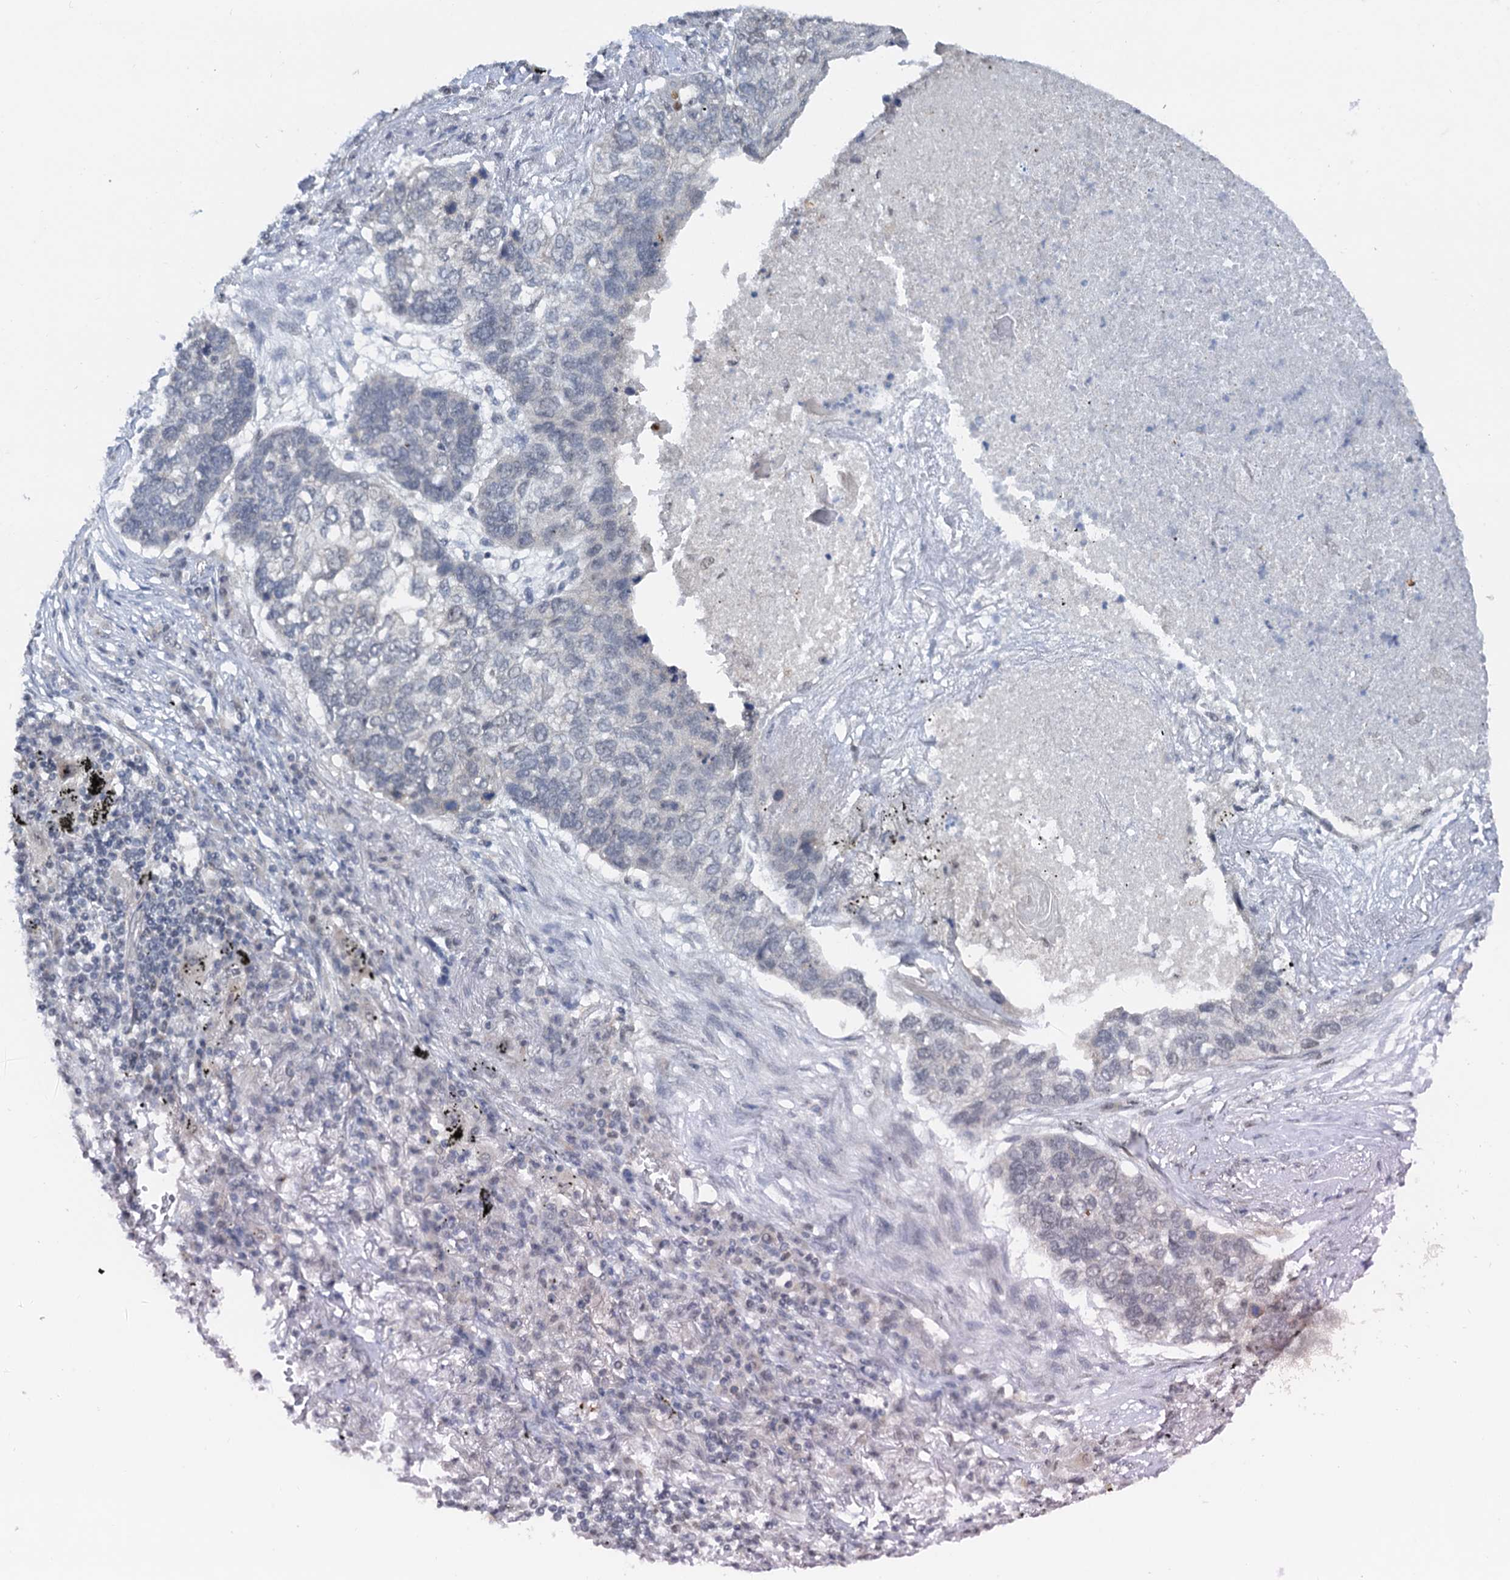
{"staining": {"intensity": "negative", "quantity": "none", "location": "none"}, "tissue": "lung cancer", "cell_type": "Tumor cells", "image_type": "cancer", "snomed": [{"axis": "morphology", "description": "Squamous cell carcinoma, NOS"}, {"axis": "topography", "description": "Lung"}], "caption": "DAB immunohistochemical staining of lung cancer exhibits no significant positivity in tumor cells. Nuclei are stained in blue.", "gene": "NAT10", "patient": {"sex": "female", "age": 63}}